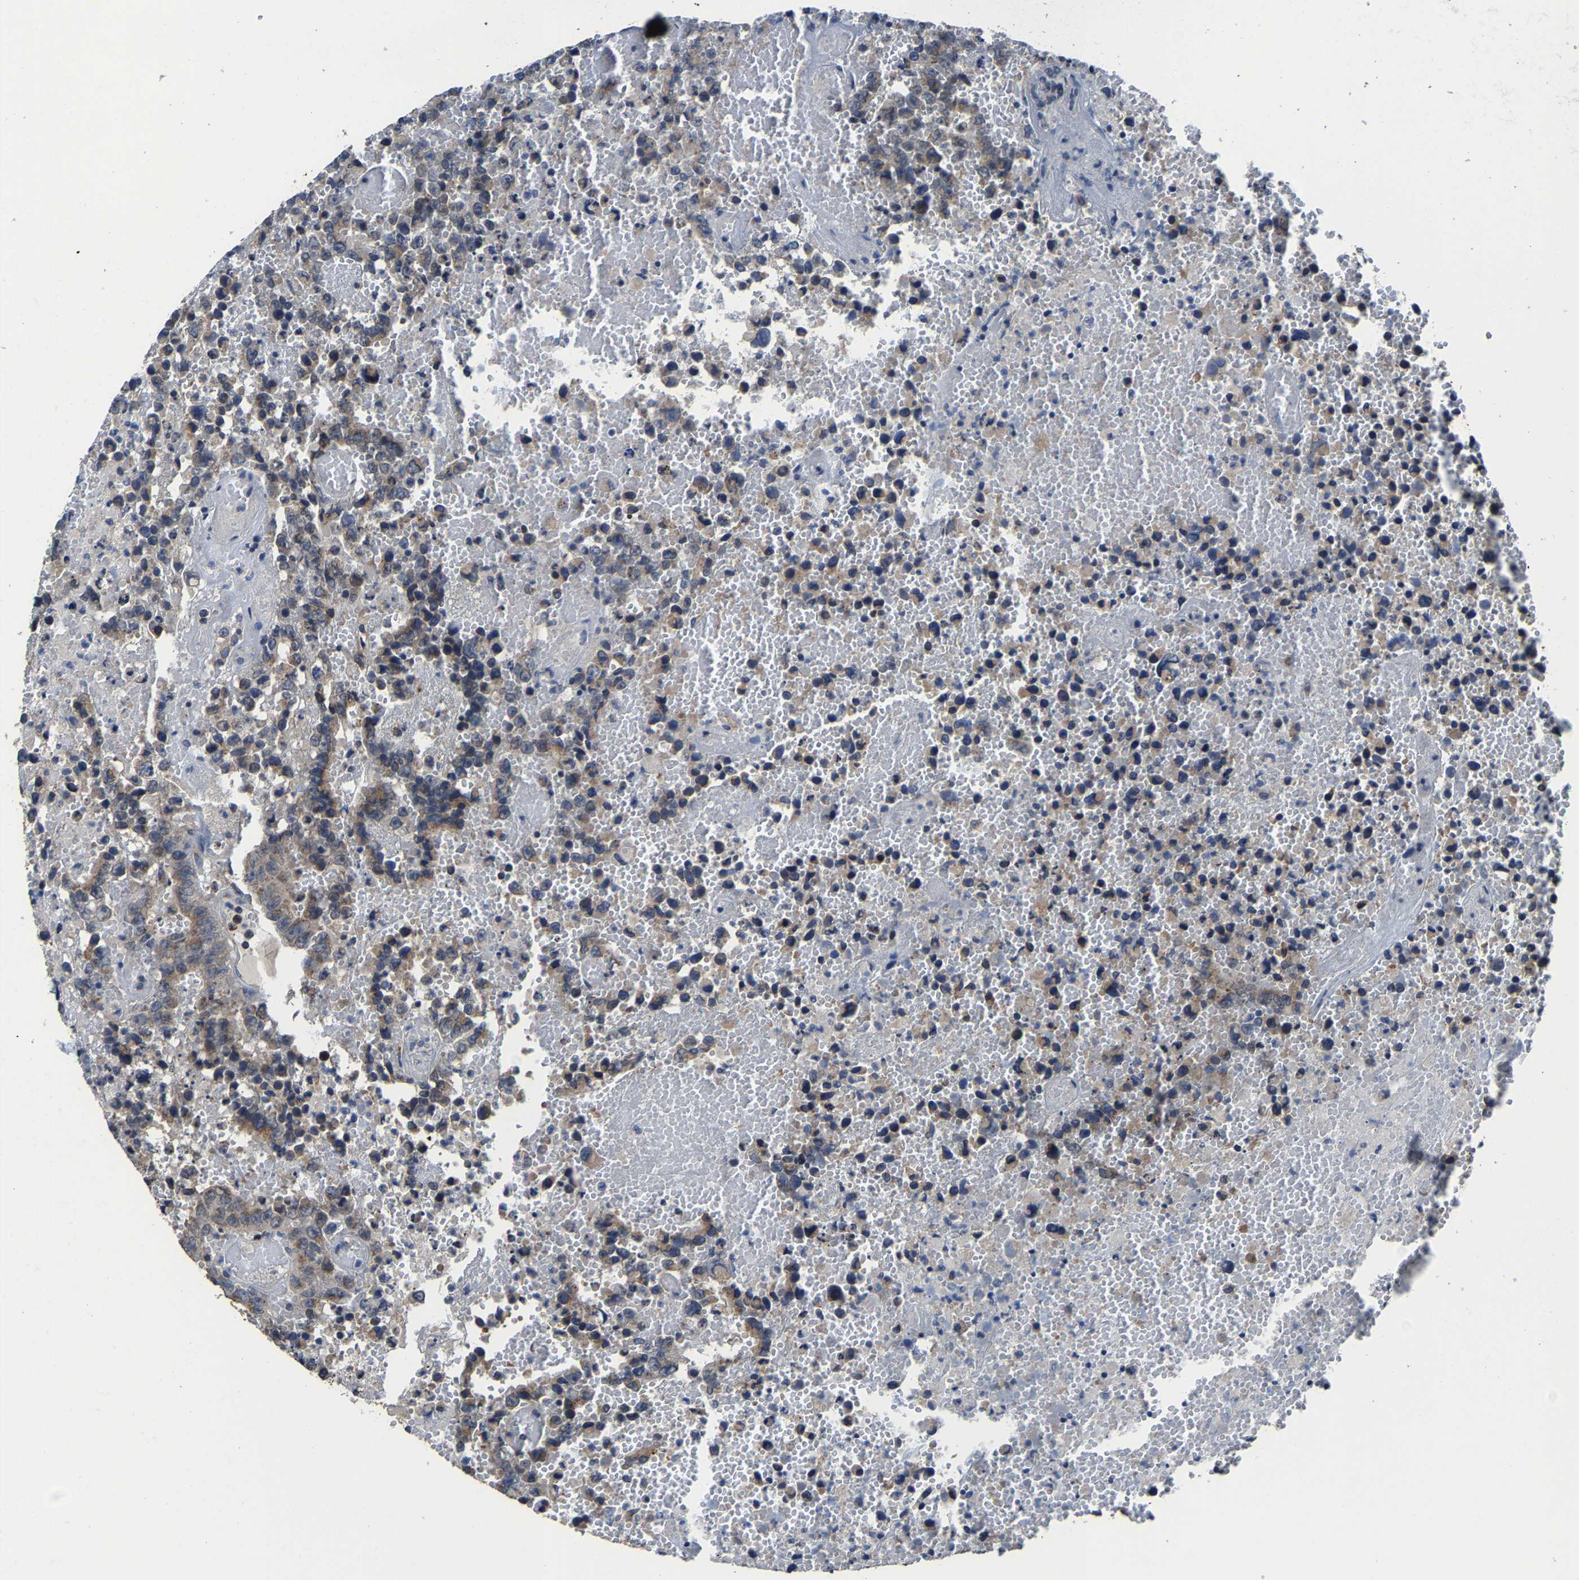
{"staining": {"intensity": "weak", "quantity": ">75%", "location": "cytoplasmic/membranous"}, "tissue": "testis cancer", "cell_type": "Tumor cells", "image_type": "cancer", "snomed": [{"axis": "morphology", "description": "Carcinoma, Embryonal, NOS"}, {"axis": "topography", "description": "Testis"}], "caption": "Protein analysis of testis cancer (embryonal carcinoma) tissue displays weak cytoplasmic/membranous staining in about >75% of tumor cells. (DAB (3,3'-diaminobenzidine) IHC with brightfield microscopy, high magnification).", "gene": "AGK", "patient": {"sex": "male", "age": 25}}